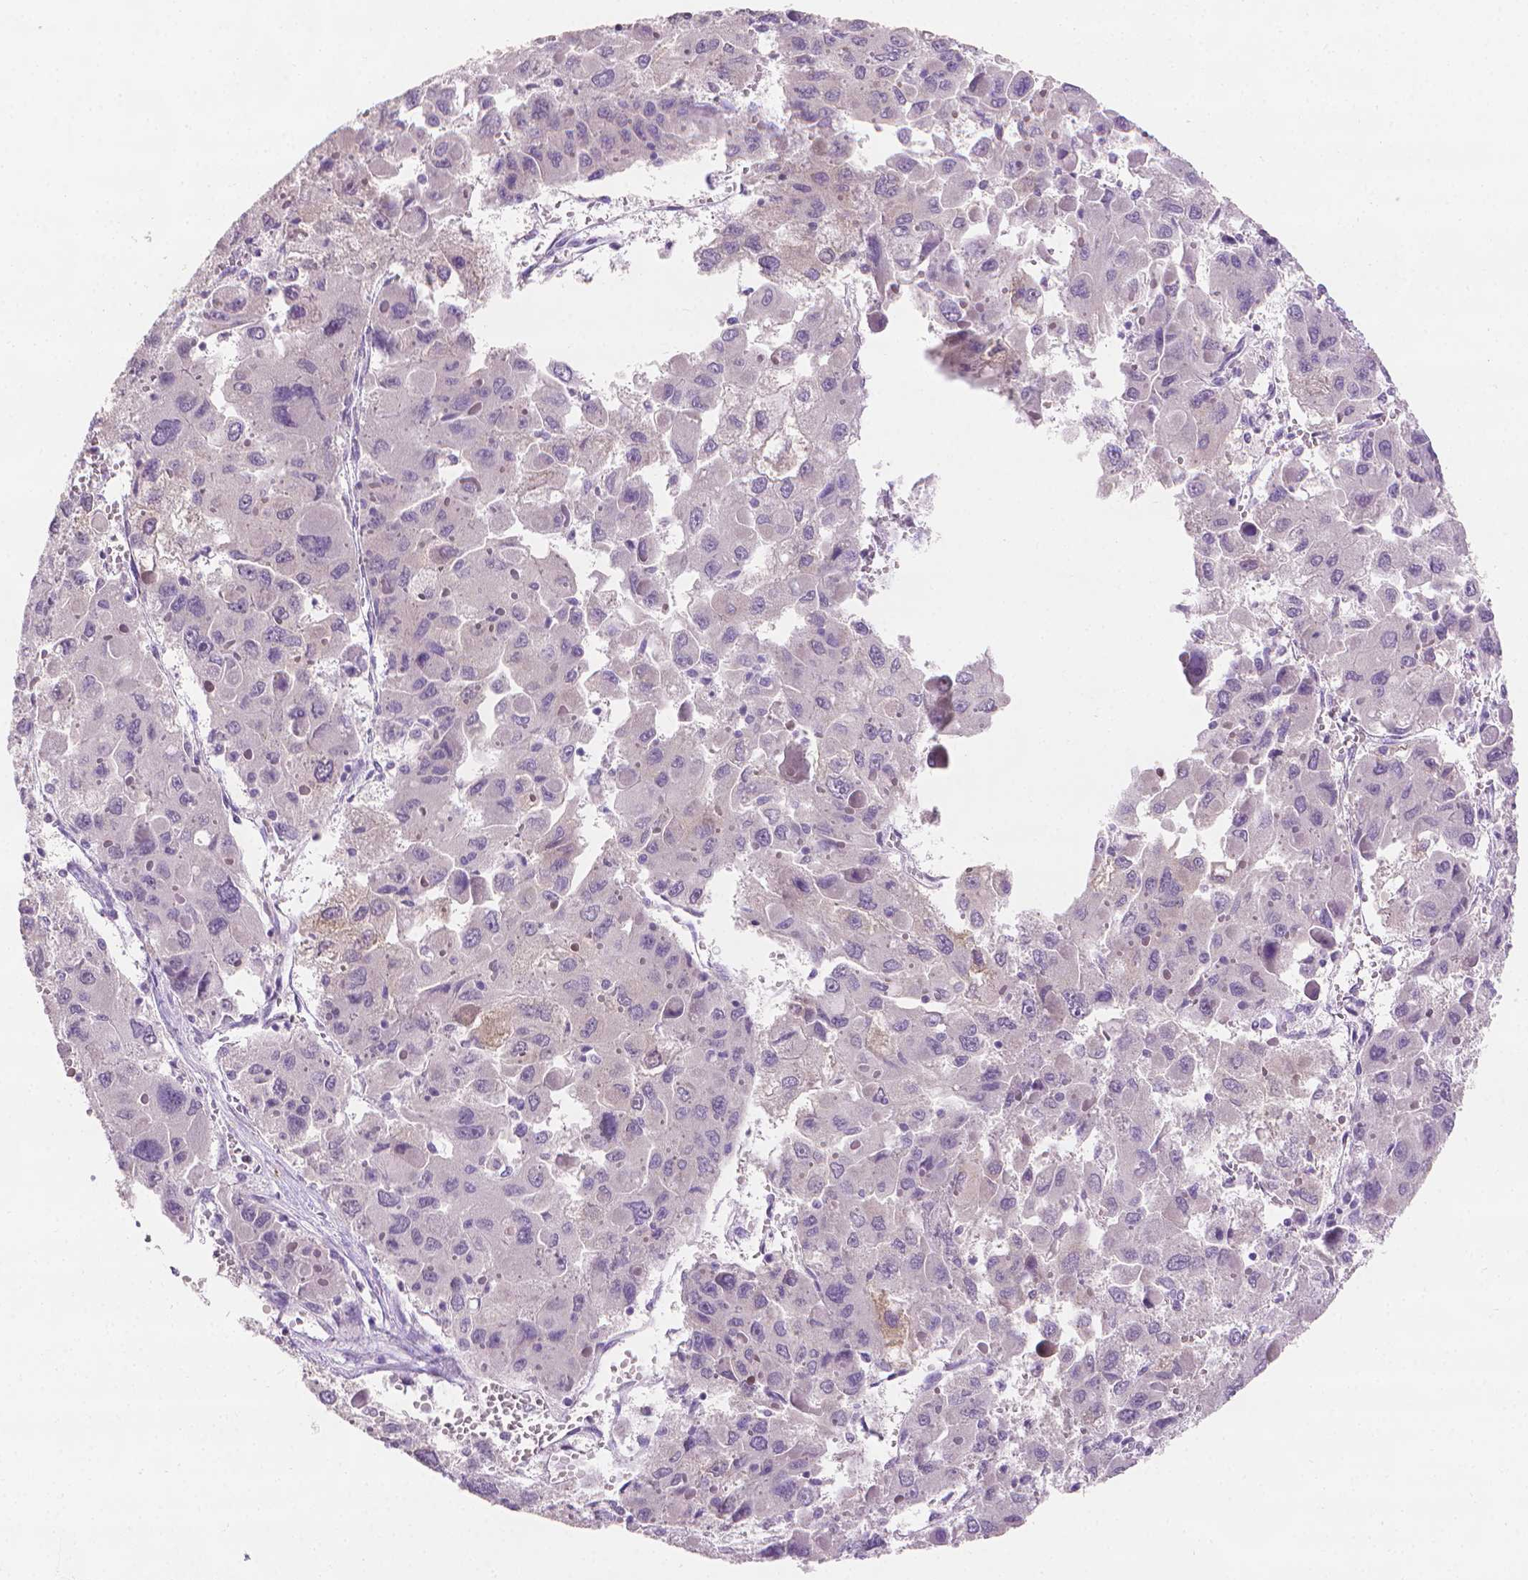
{"staining": {"intensity": "negative", "quantity": "none", "location": "none"}, "tissue": "liver cancer", "cell_type": "Tumor cells", "image_type": "cancer", "snomed": [{"axis": "morphology", "description": "Carcinoma, Hepatocellular, NOS"}, {"axis": "topography", "description": "Liver"}], "caption": "Micrograph shows no significant protein positivity in tumor cells of liver cancer.", "gene": "FASN", "patient": {"sex": "female", "age": 41}}